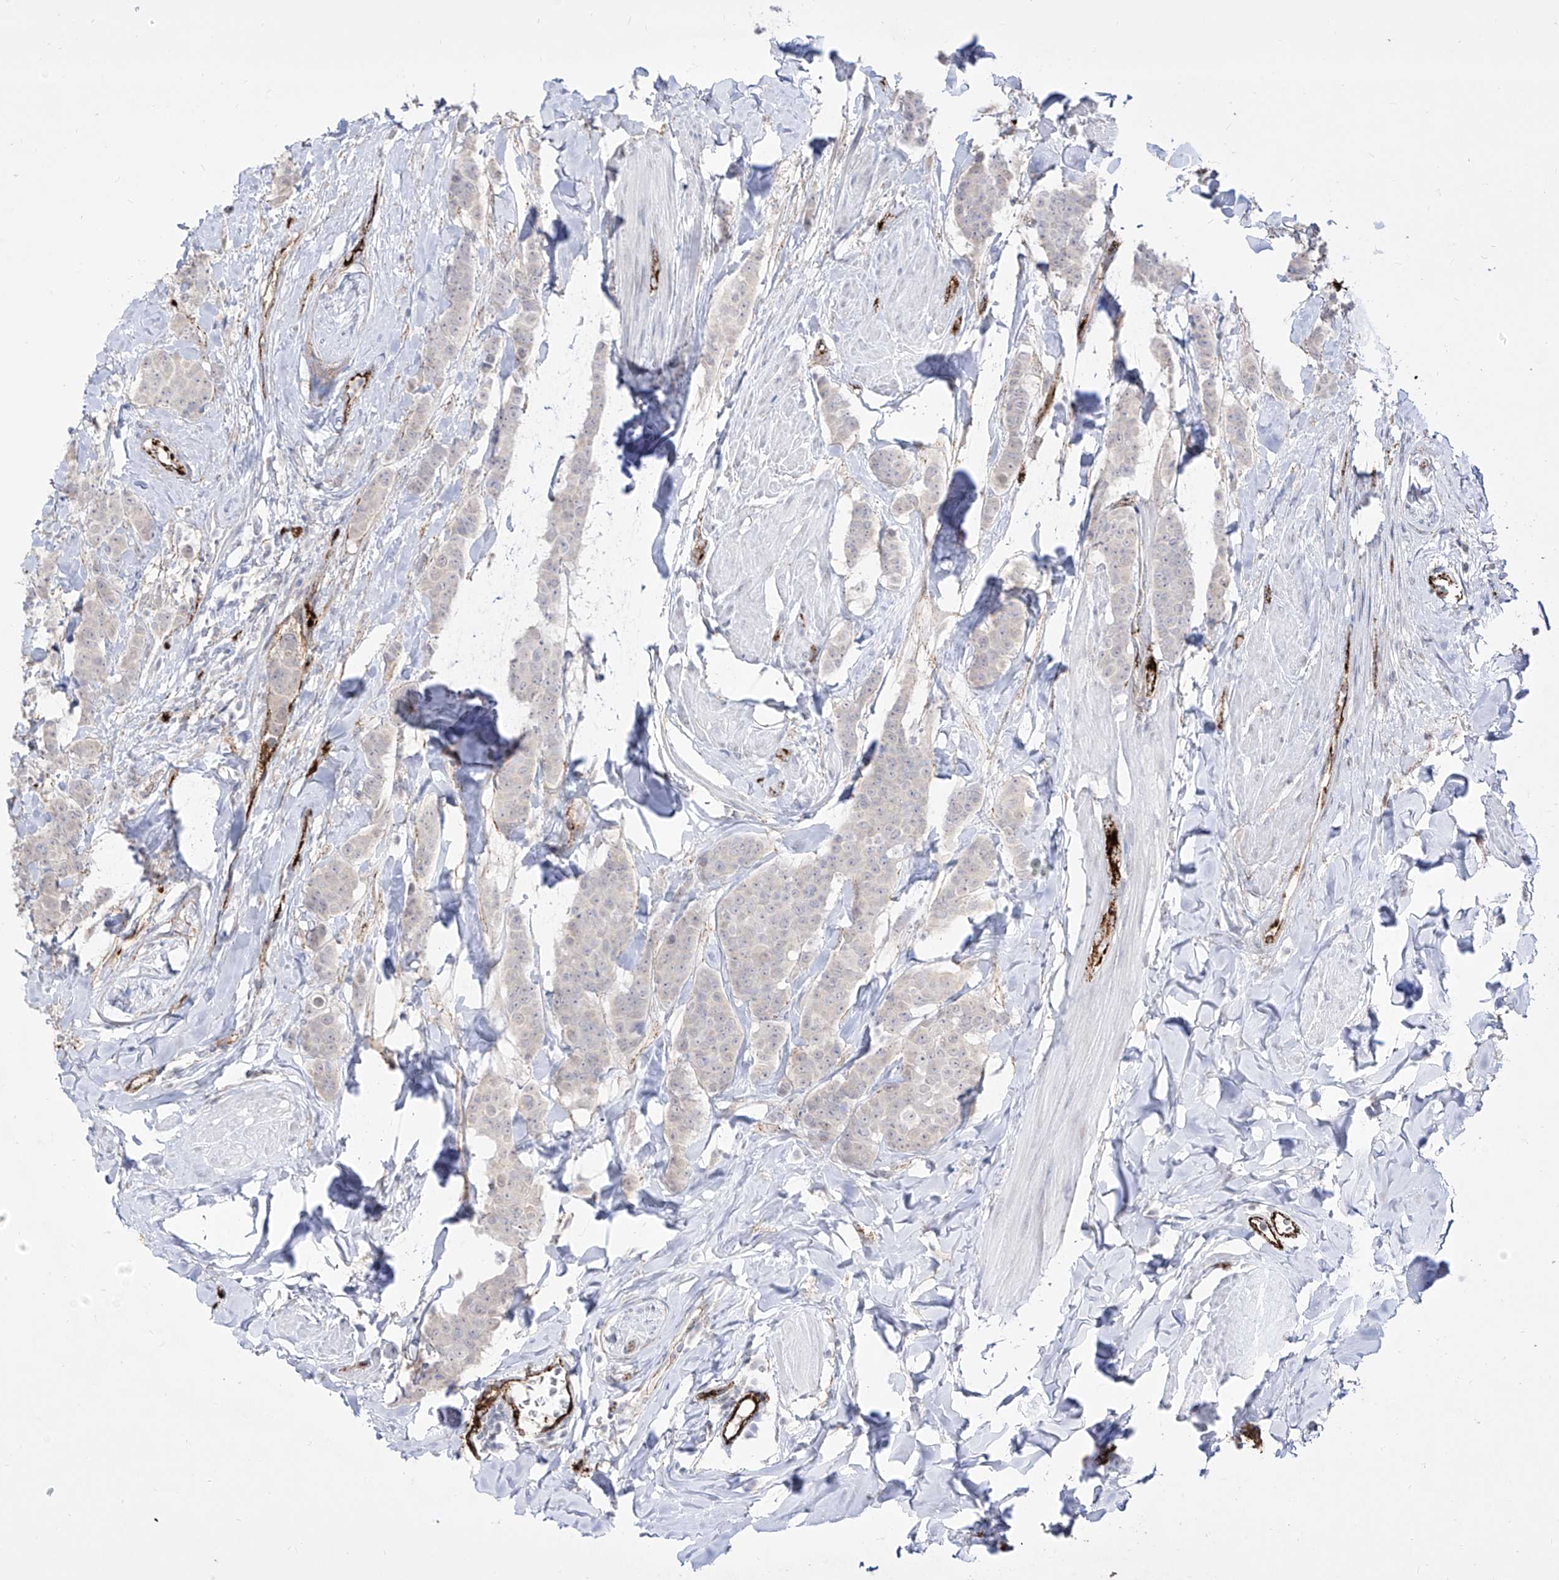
{"staining": {"intensity": "negative", "quantity": "none", "location": "none"}, "tissue": "breast cancer", "cell_type": "Tumor cells", "image_type": "cancer", "snomed": [{"axis": "morphology", "description": "Duct carcinoma"}, {"axis": "topography", "description": "Breast"}], "caption": "A histopathology image of breast cancer (infiltrating ductal carcinoma) stained for a protein displays no brown staining in tumor cells.", "gene": "ZGRF1", "patient": {"sex": "female", "age": 40}}